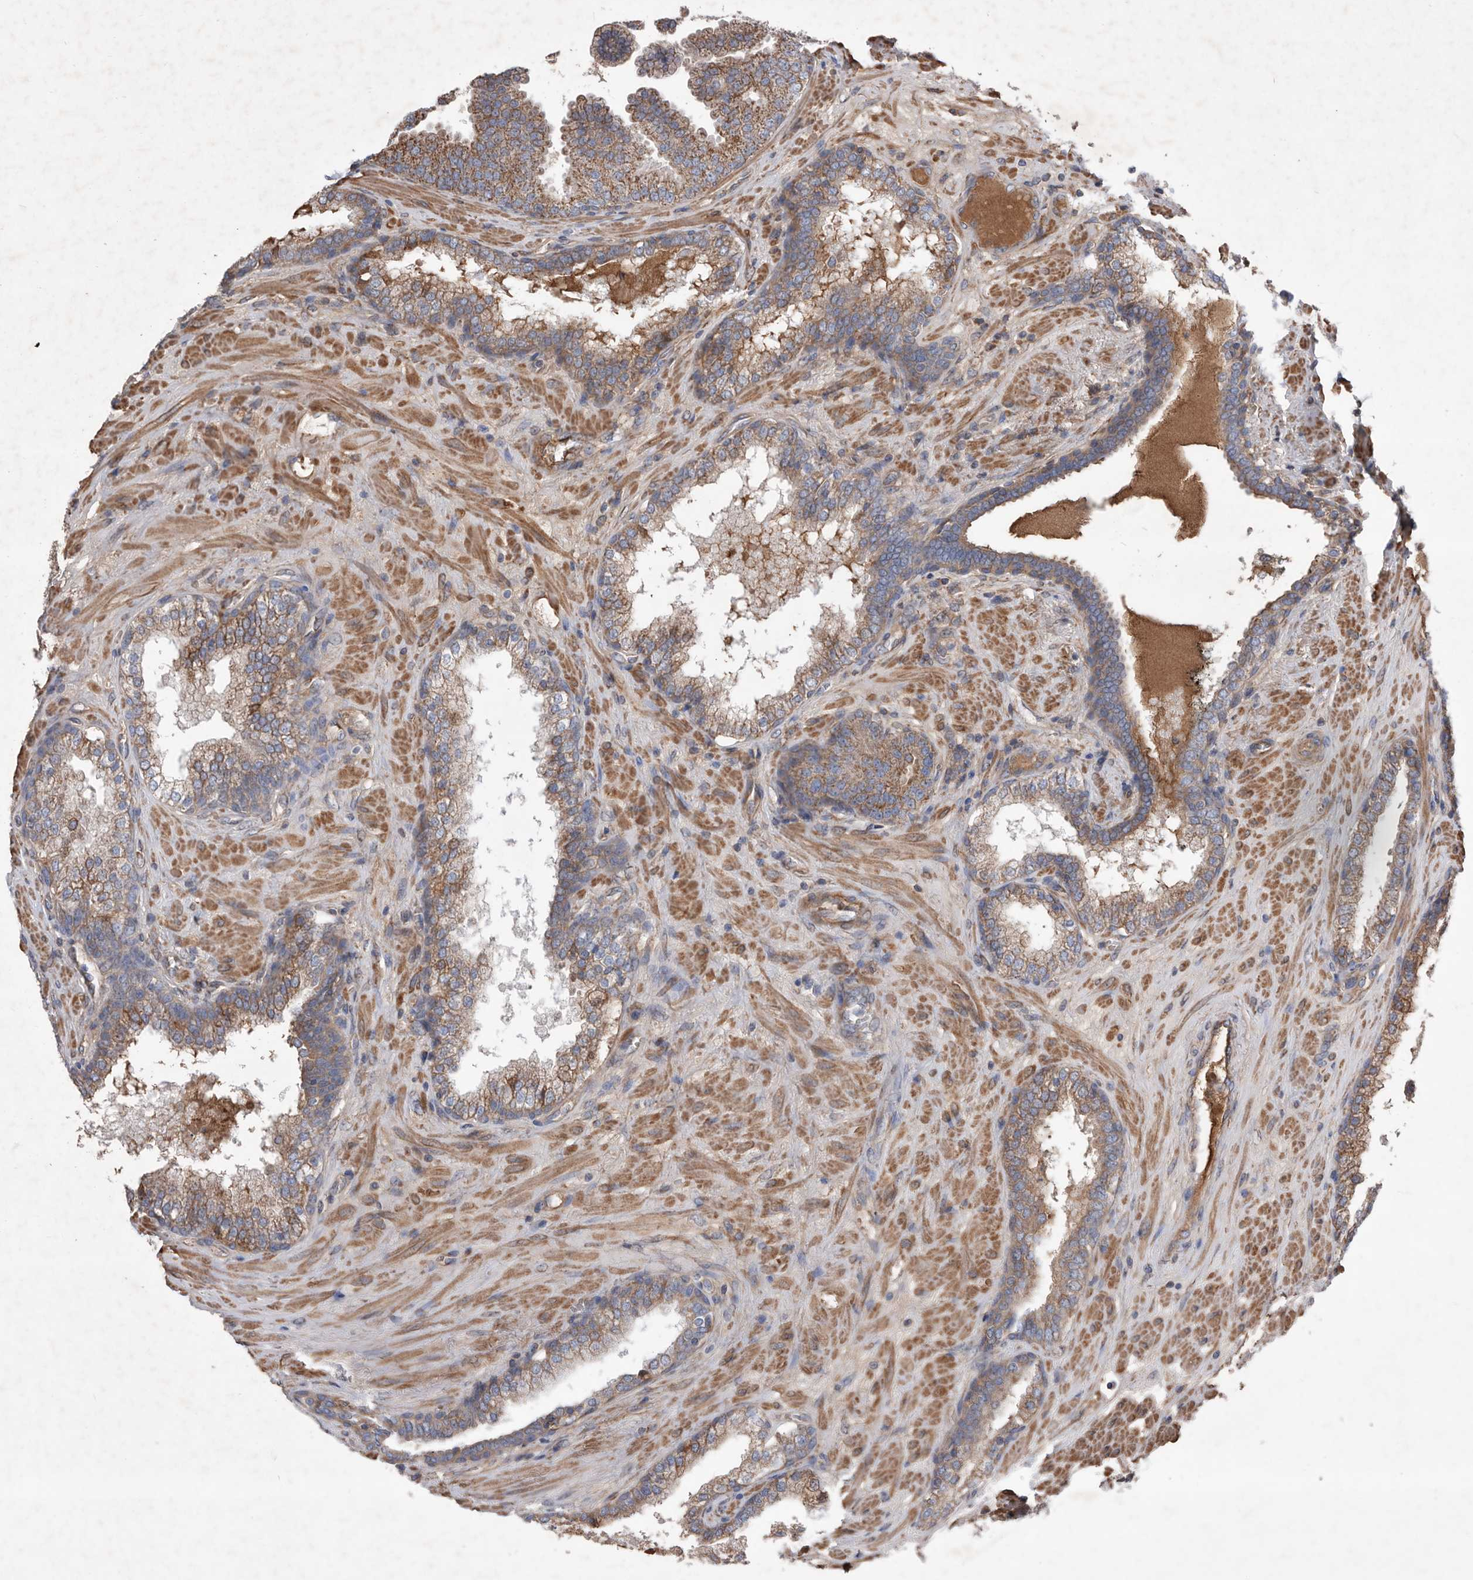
{"staining": {"intensity": "moderate", "quantity": ">75%", "location": "cytoplasmic/membranous"}, "tissue": "prostate cancer", "cell_type": "Tumor cells", "image_type": "cancer", "snomed": [{"axis": "morphology", "description": "Adenocarcinoma, Low grade"}, {"axis": "topography", "description": "Prostate"}], "caption": "Tumor cells display moderate cytoplasmic/membranous expression in about >75% of cells in prostate low-grade adenocarcinoma. (brown staining indicates protein expression, while blue staining denotes nuclei).", "gene": "ATP13A3", "patient": {"sex": "male", "age": 67}}